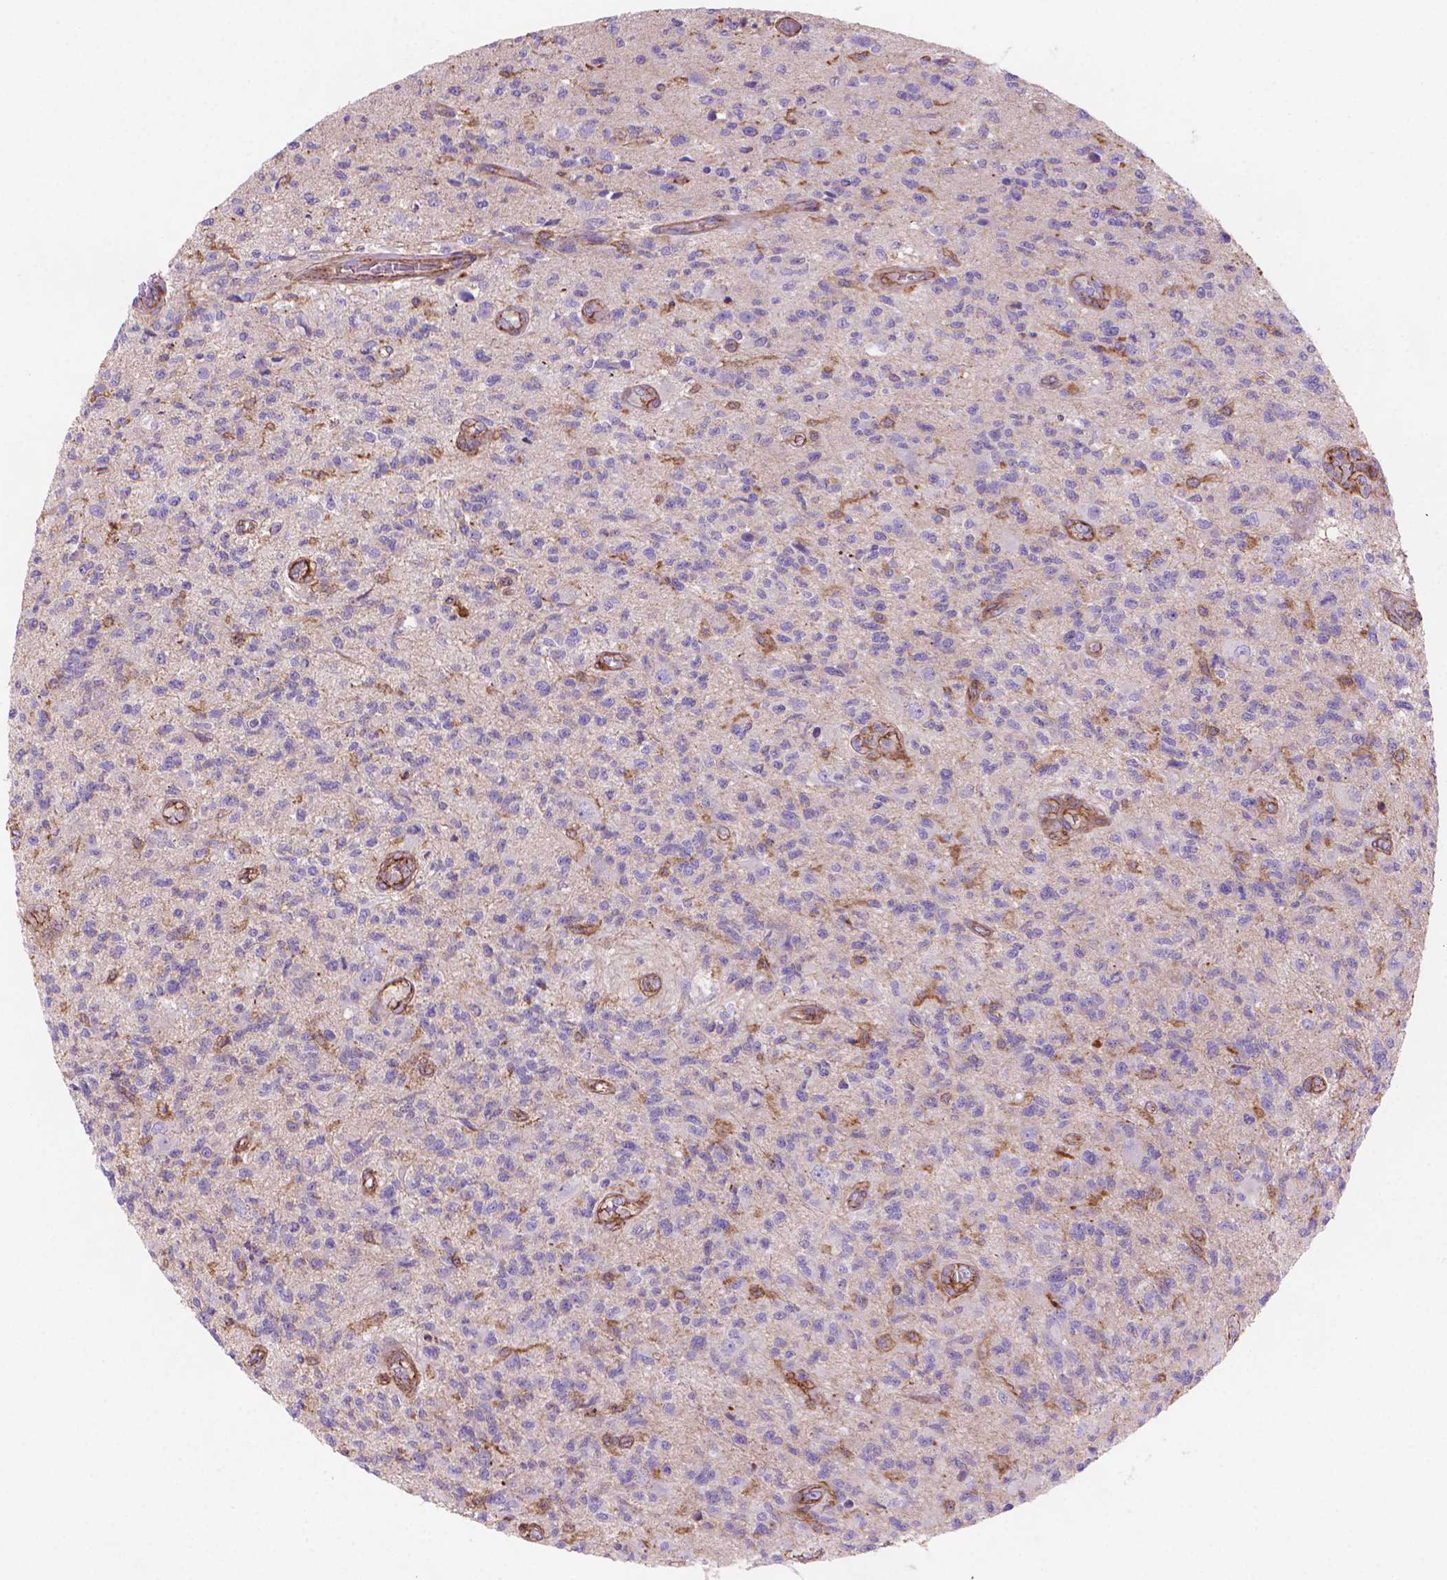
{"staining": {"intensity": "negative", "quantity": "none", "location": "none"}, "tissue": "glioma", "cell_type": "Tumor cells", "image_type": "cancer", "snomed": [{"axis": "morphology", "description": "Glioma, malignant, High grade"}, {"axis": "topography", "description": "Brain"}], "caption": "Immunohistochemistry (IHC) image of human glioma stained for a protein (brown), which reveals no positivity in tumor cells.", "gene": "PATJ", "patient": {"sex": "male", "age": 56}}